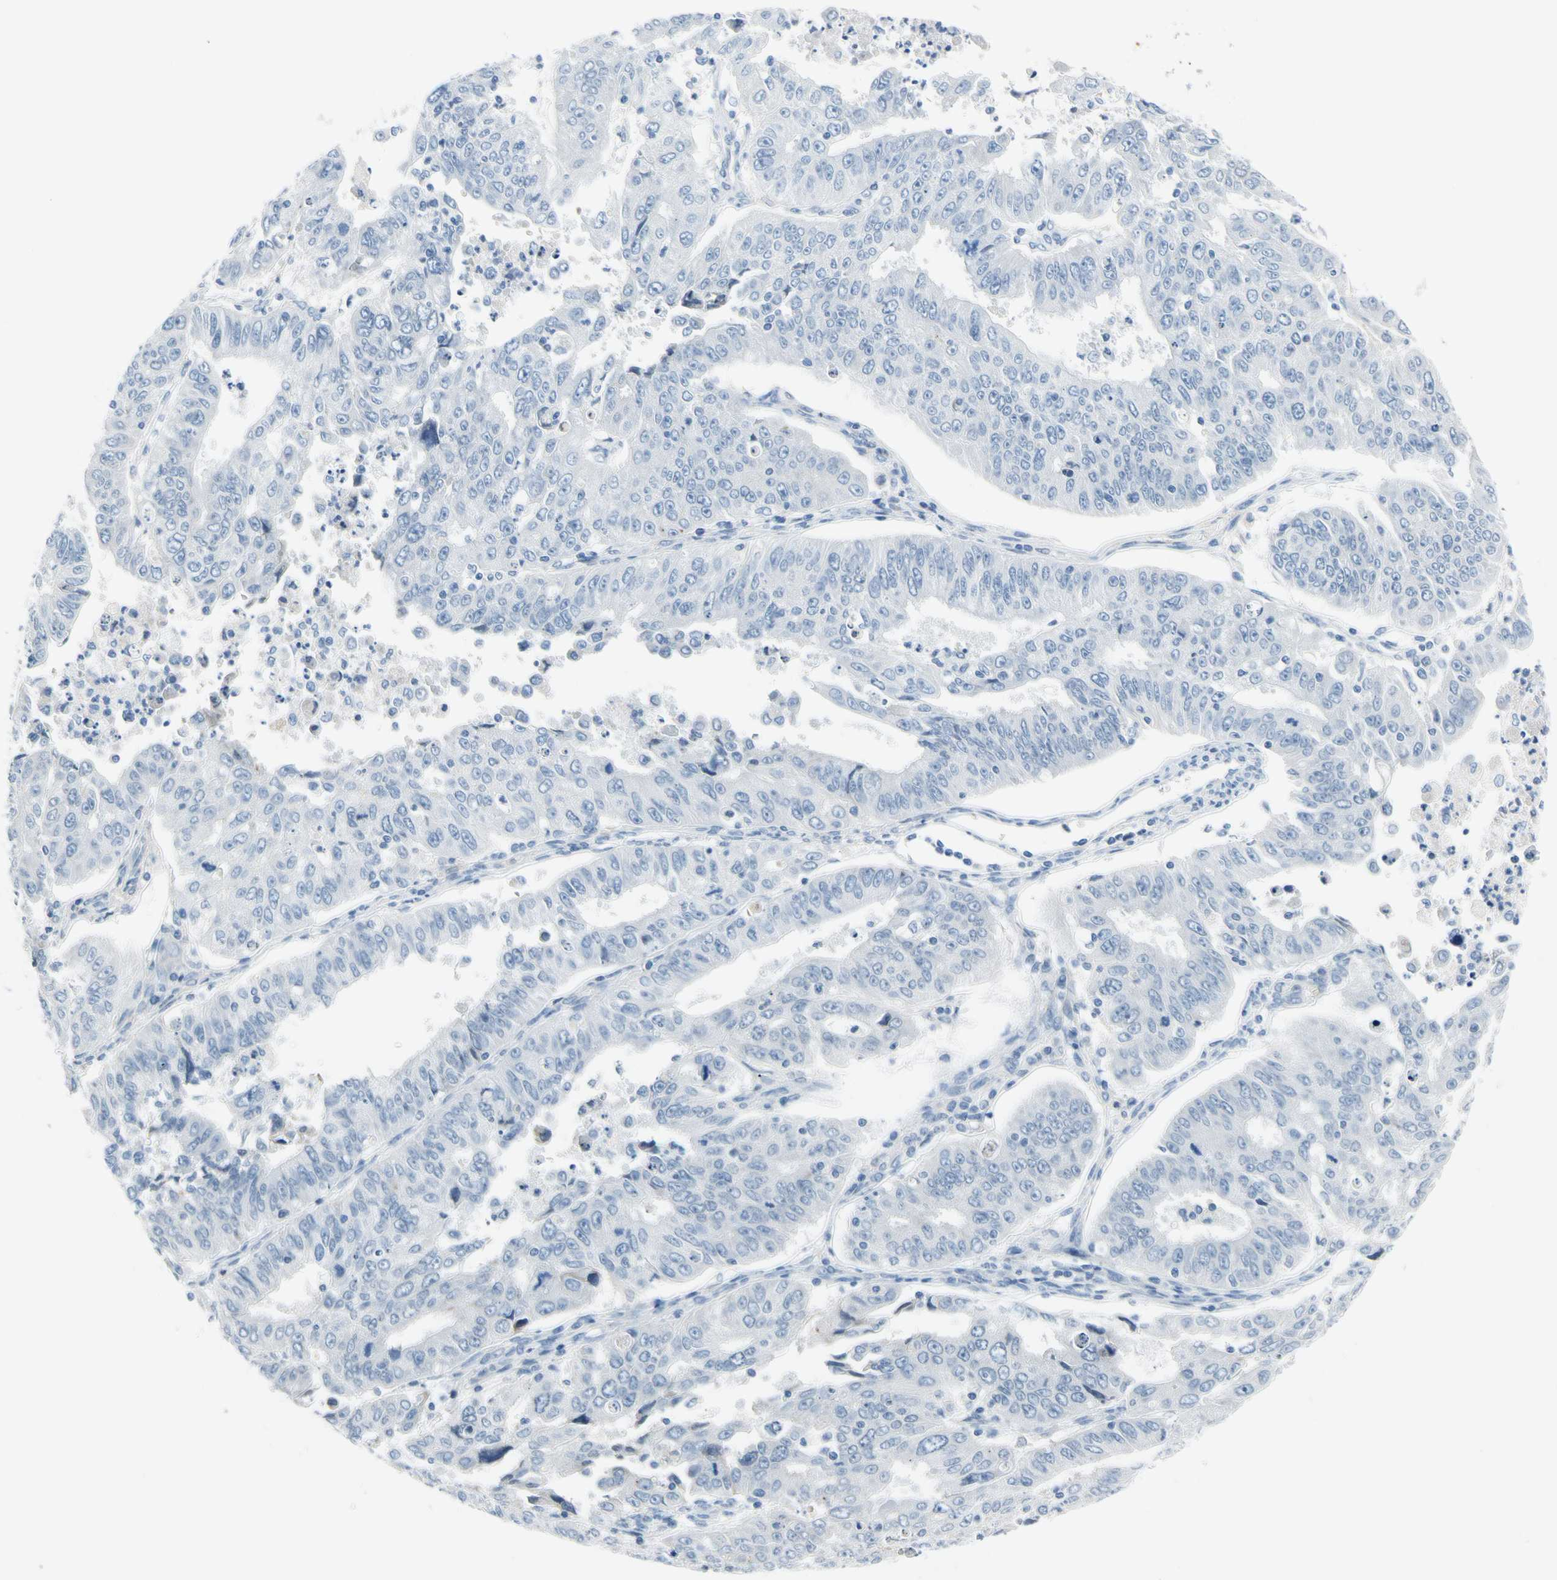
{"staining": {"intensity": "negative", "quantity": "none", "location": "none"}, "tissue": "endometrial cancer", "cell_type": "Tumor cells", "image_type": "cancer", "snomed": [{"axis": "morphology", "description": "Adenocarcinoma, NOS"}, {"axis": "topography", "description": "Endometrium"}], "caption": "Immunohistochemical staining of human endometrial adenocarcinoma exhibits no significant positivity in tumor cells.", "gene": "CNDP1", "patient": {"sex": "female", "age": 42}}